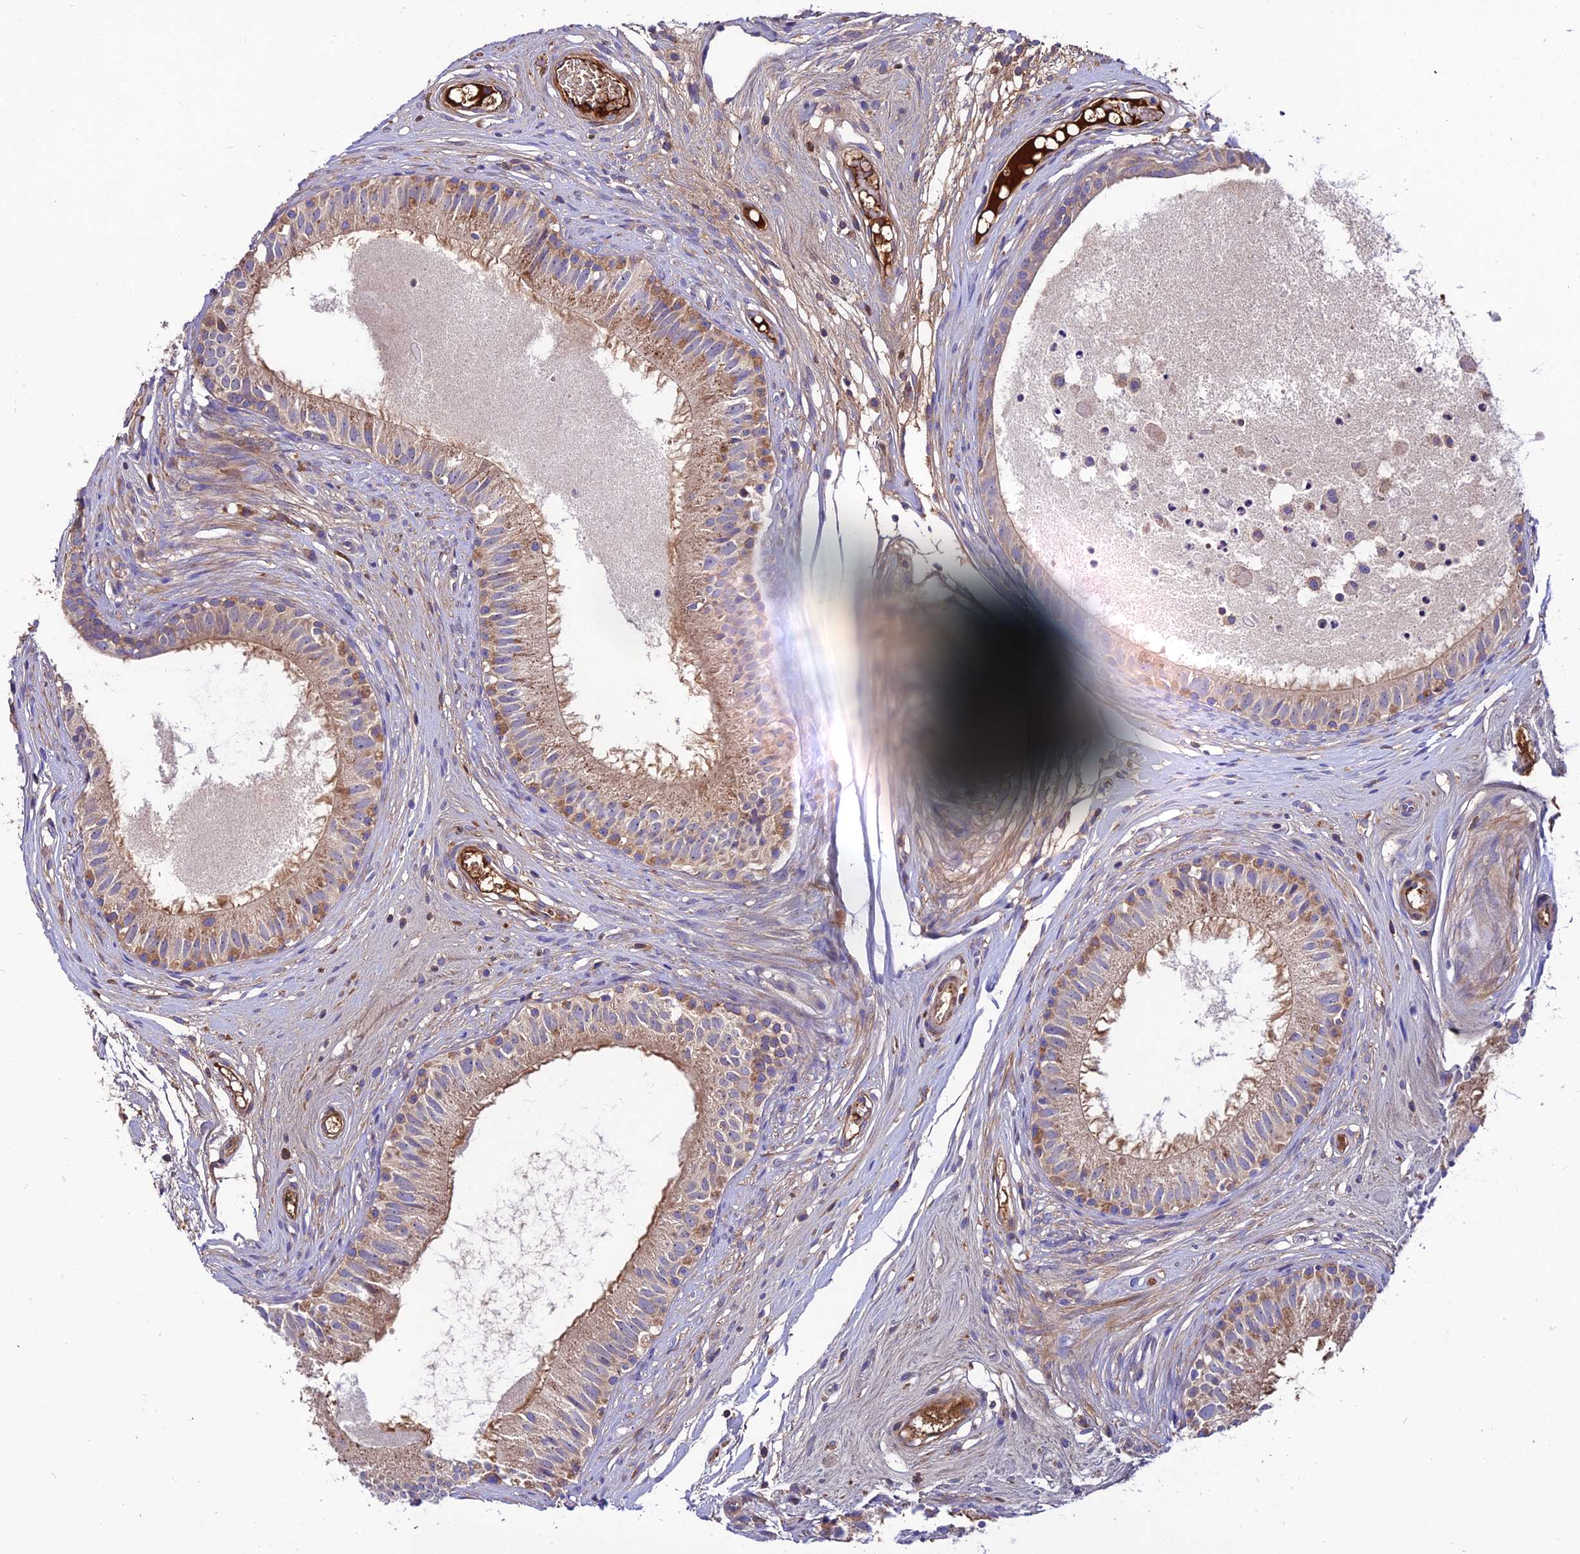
{"staining": {"intensity": "weak", "quantity": ">75%", "location": "cytoplasmic/membranous"}, "tissue": "epididymis", "cell_type": "Glandular cells", "image_type": "normal", "snomed": [{"axis": "morphology", "description": "Normal tissue, NOS"}, {"axis": "topography", "description": "Epididymis"}], "caption": "A brown stain highlights weak cytoplasmic/membranous staining of a protein in glandular cells of unremarkable epididymis. The protein of interest is shown in brown color, while the nuclei are stained blue.", "gene": "PYM1", "patient": {"sex": "male", "age": 74}}